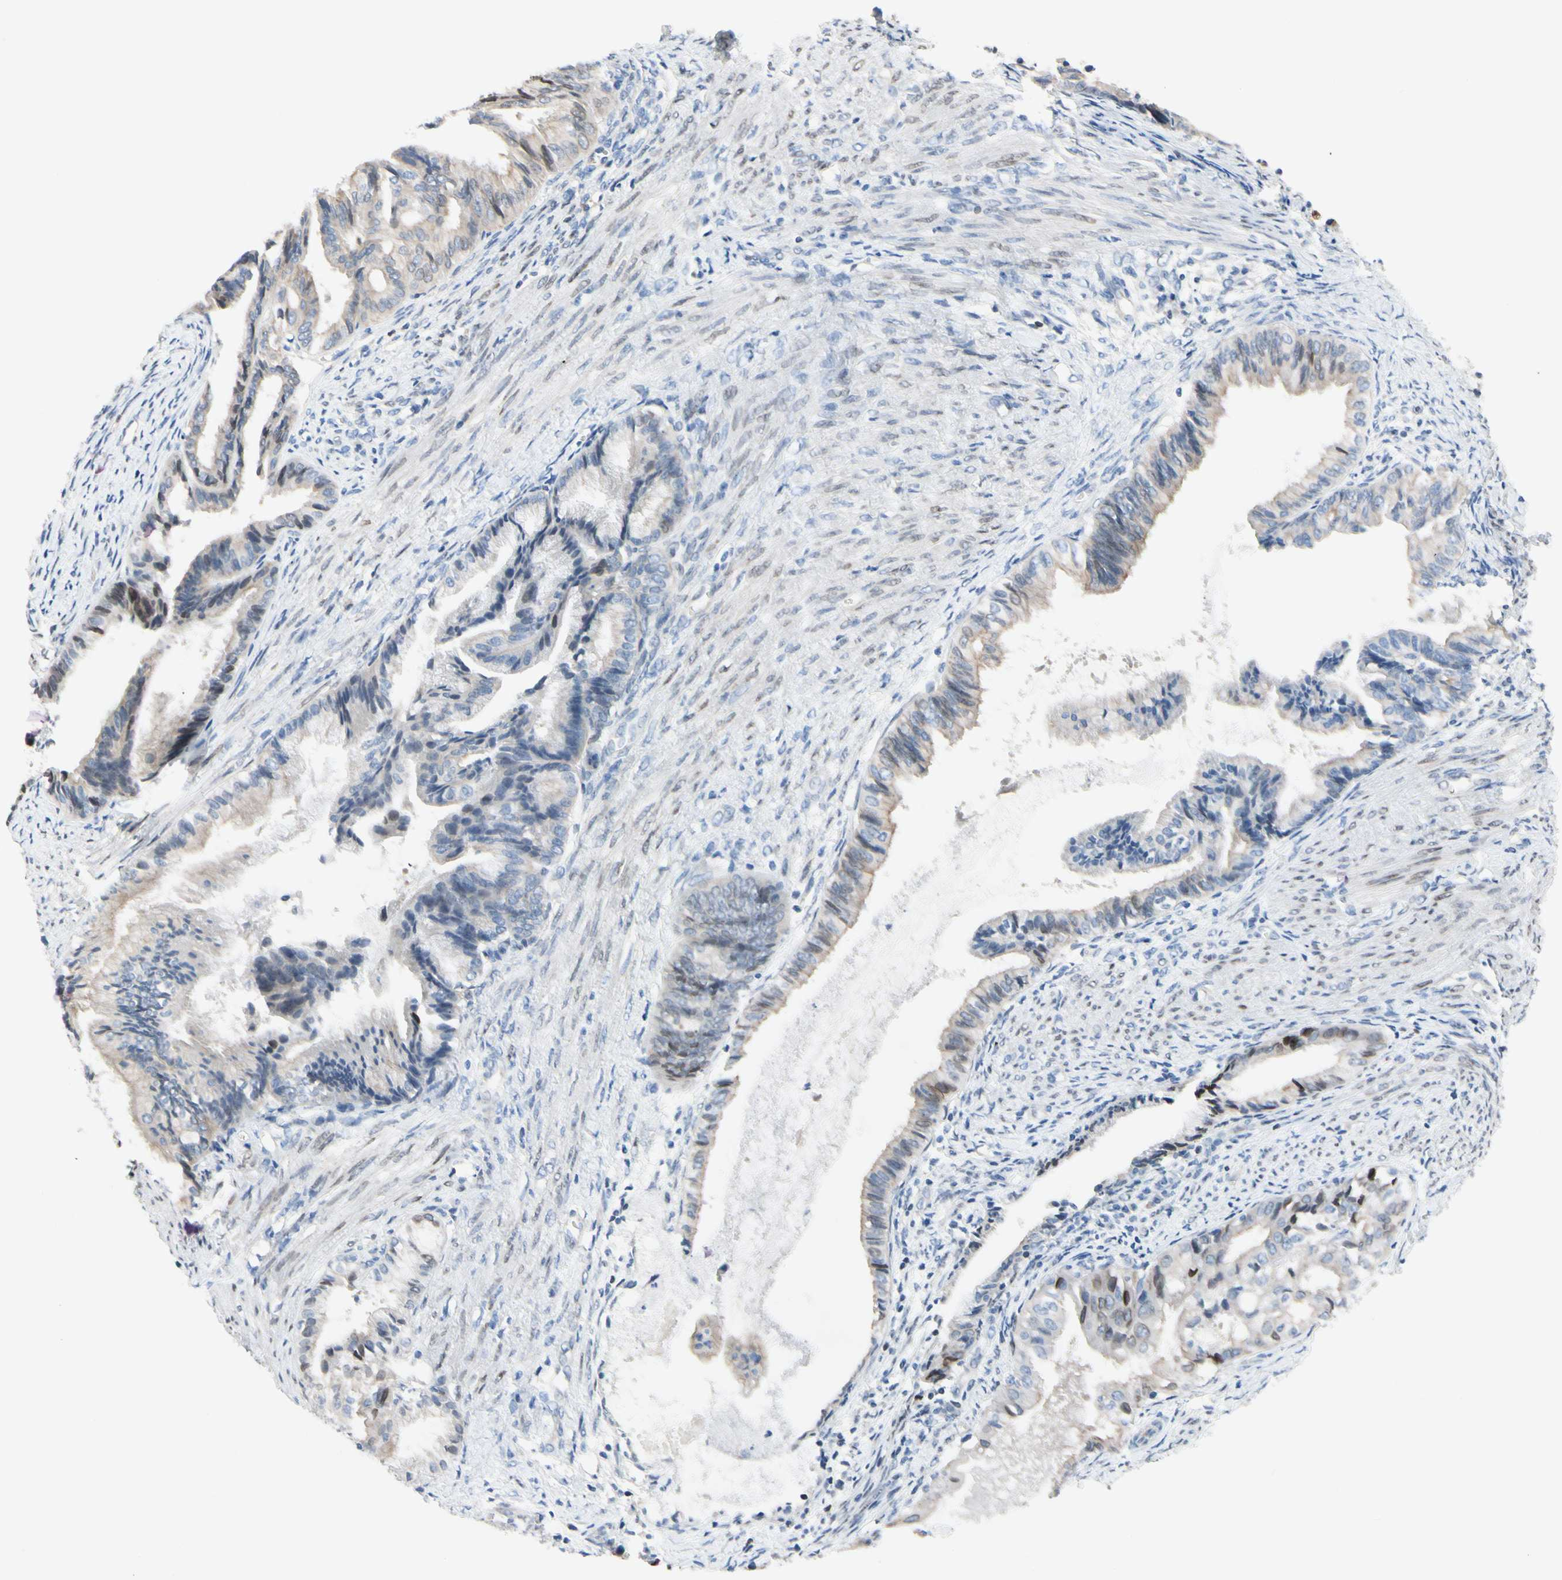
{"staining": {"intensity": "moderate", "quantity": "<25%", "location": "cytoplasmic/membranous,nuclear"}, "tissue": "endometrial cancer", "cell_type": "Tumor cells", "image_type": "cancer", "snomed": [{"axis": "morphology", "description": "Adenocarcinoma, NOS"}, {"axis": "topography", "description": "Endometrium"}], "caption": "The photomicrograph reveals immunohistochemical staining of endometrial cancer. There is moderate cytoplasmic/membranous and nuclear staining is present in about <25% of tumor cells.", "gene": "ZNF132", "patient": {"sex": "female", "age": 86}}